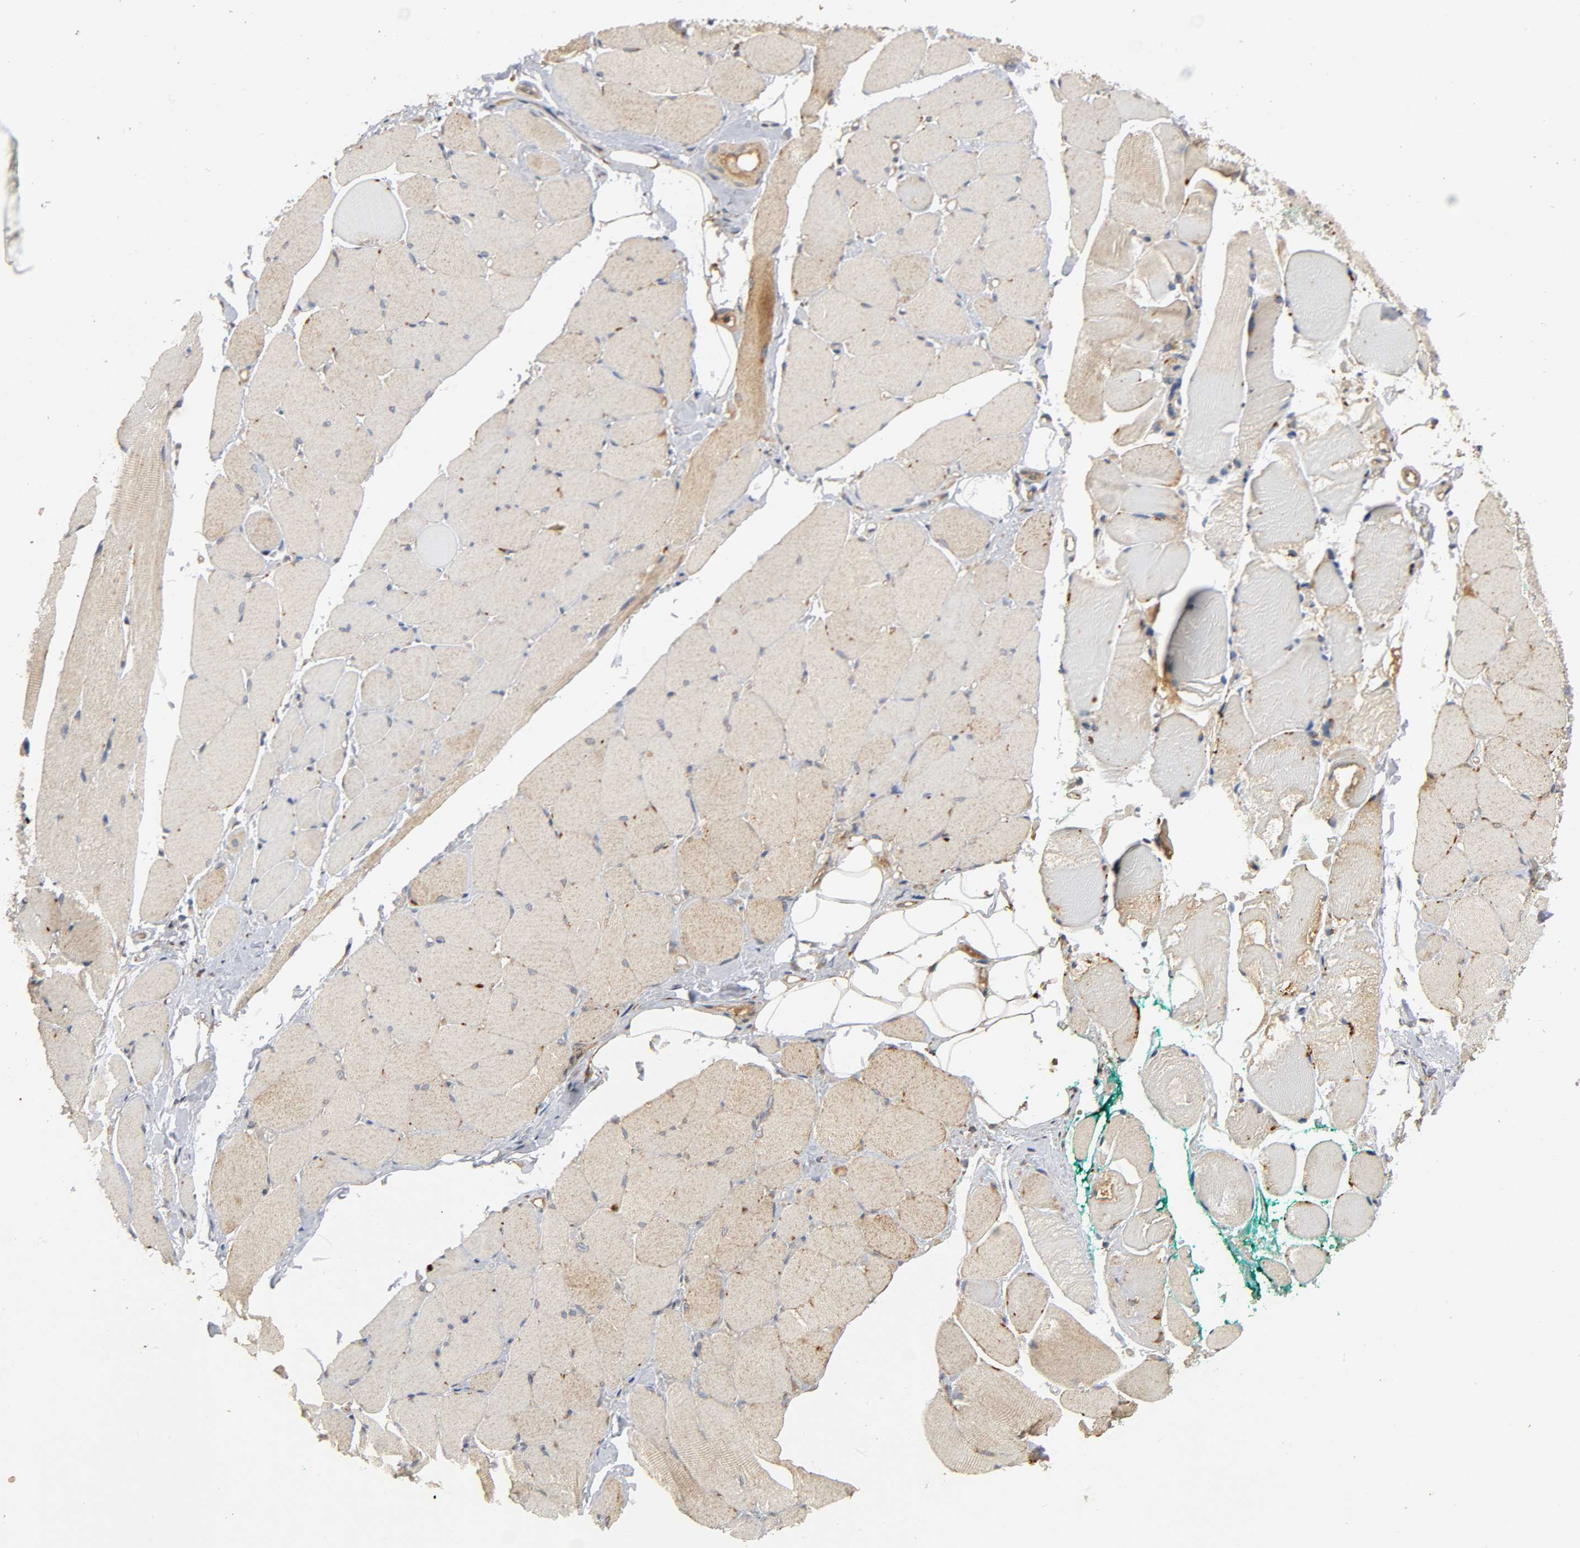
{"staining": {"intensity": "weak", "quantity": ">75%", "location": "cytoplasmic/membranous"}, "tissue": "skeletal muscle", "cell_type": "Myocytes", "image_type": "normal", "snomed": [{"axis": "morphology", "description": "Normal tissue, NOS"}, {"axis": "topography", "description": "Skeletal muscle"}, {"axis": "topography", "description": "Peripheral nerve tissue"}], "caption": "IHC image of unremarkable skeletal muscle: human skeletal muscle stained using immunohistochemistry (IHC) displays low levels of weak protein expression localized specifically in the cytoplasmic/membranous of myocytes, appearing as a cytoplasmic/membranous brown color.", "gene": "IKBKB", "patient": {"sex": "female", "age": 84}}